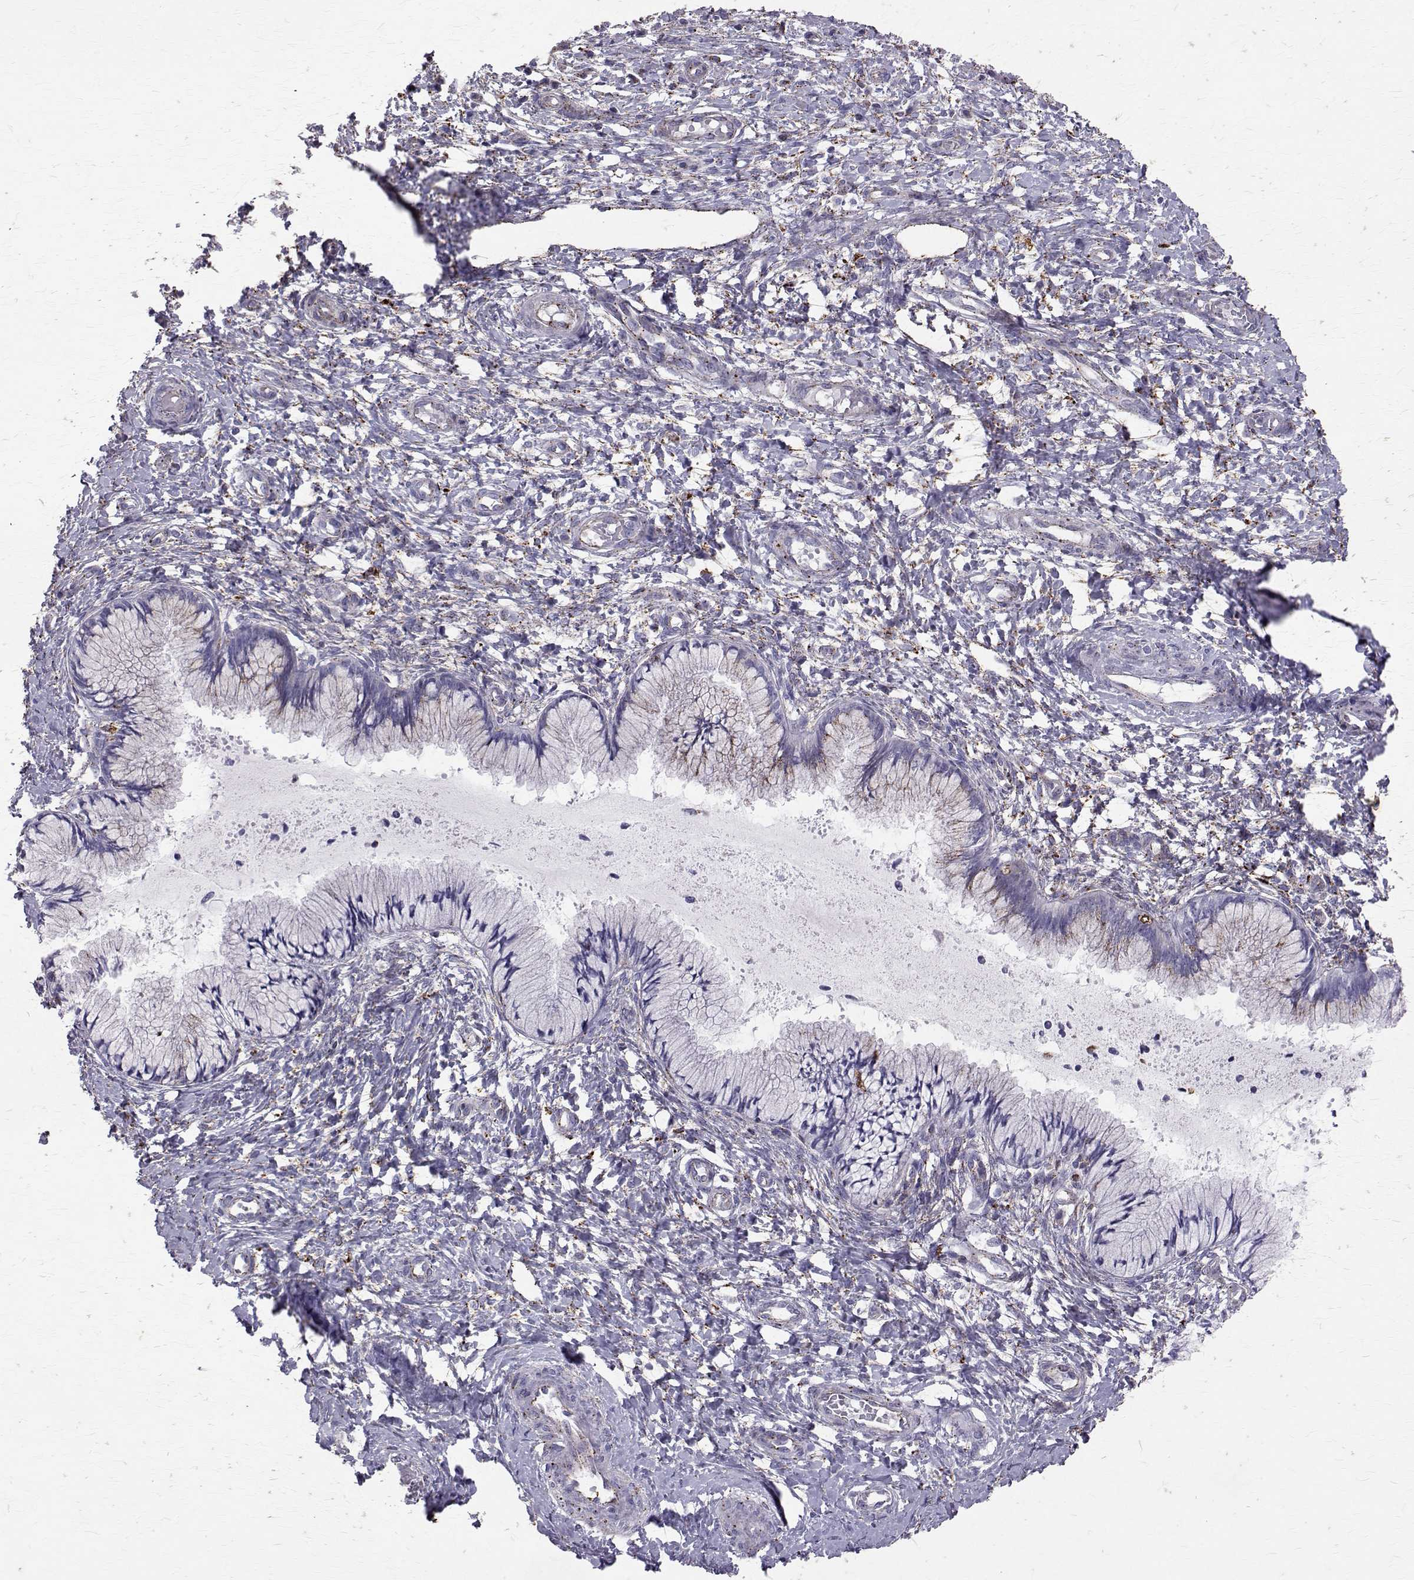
{"staining": {"intensity": "moderate", "quantity": "<25%", "location": "cytoplasmic/membranous,nuclear"}, "tissue": "cervix", "cell_type": "Glandular cells", "image_type": "normal", "snomed": [{"axis": "morphology", "description": "Normal tissue, NOS"}, {"axis": "topography", "description": "Cervix"}], "caption": "DAB (3,3'-diaminobenzidine) immunohistochemical staining of normal cervix reveals moderate cytoplasmic/membranous,nuclear protein expression in approximately <25% of glandular cells. Immunohistochemistry stains the protein in brown and the nuclei are stained blue.", "gene": "TPP1", "patient": {"sex": "female", "age": 37}}